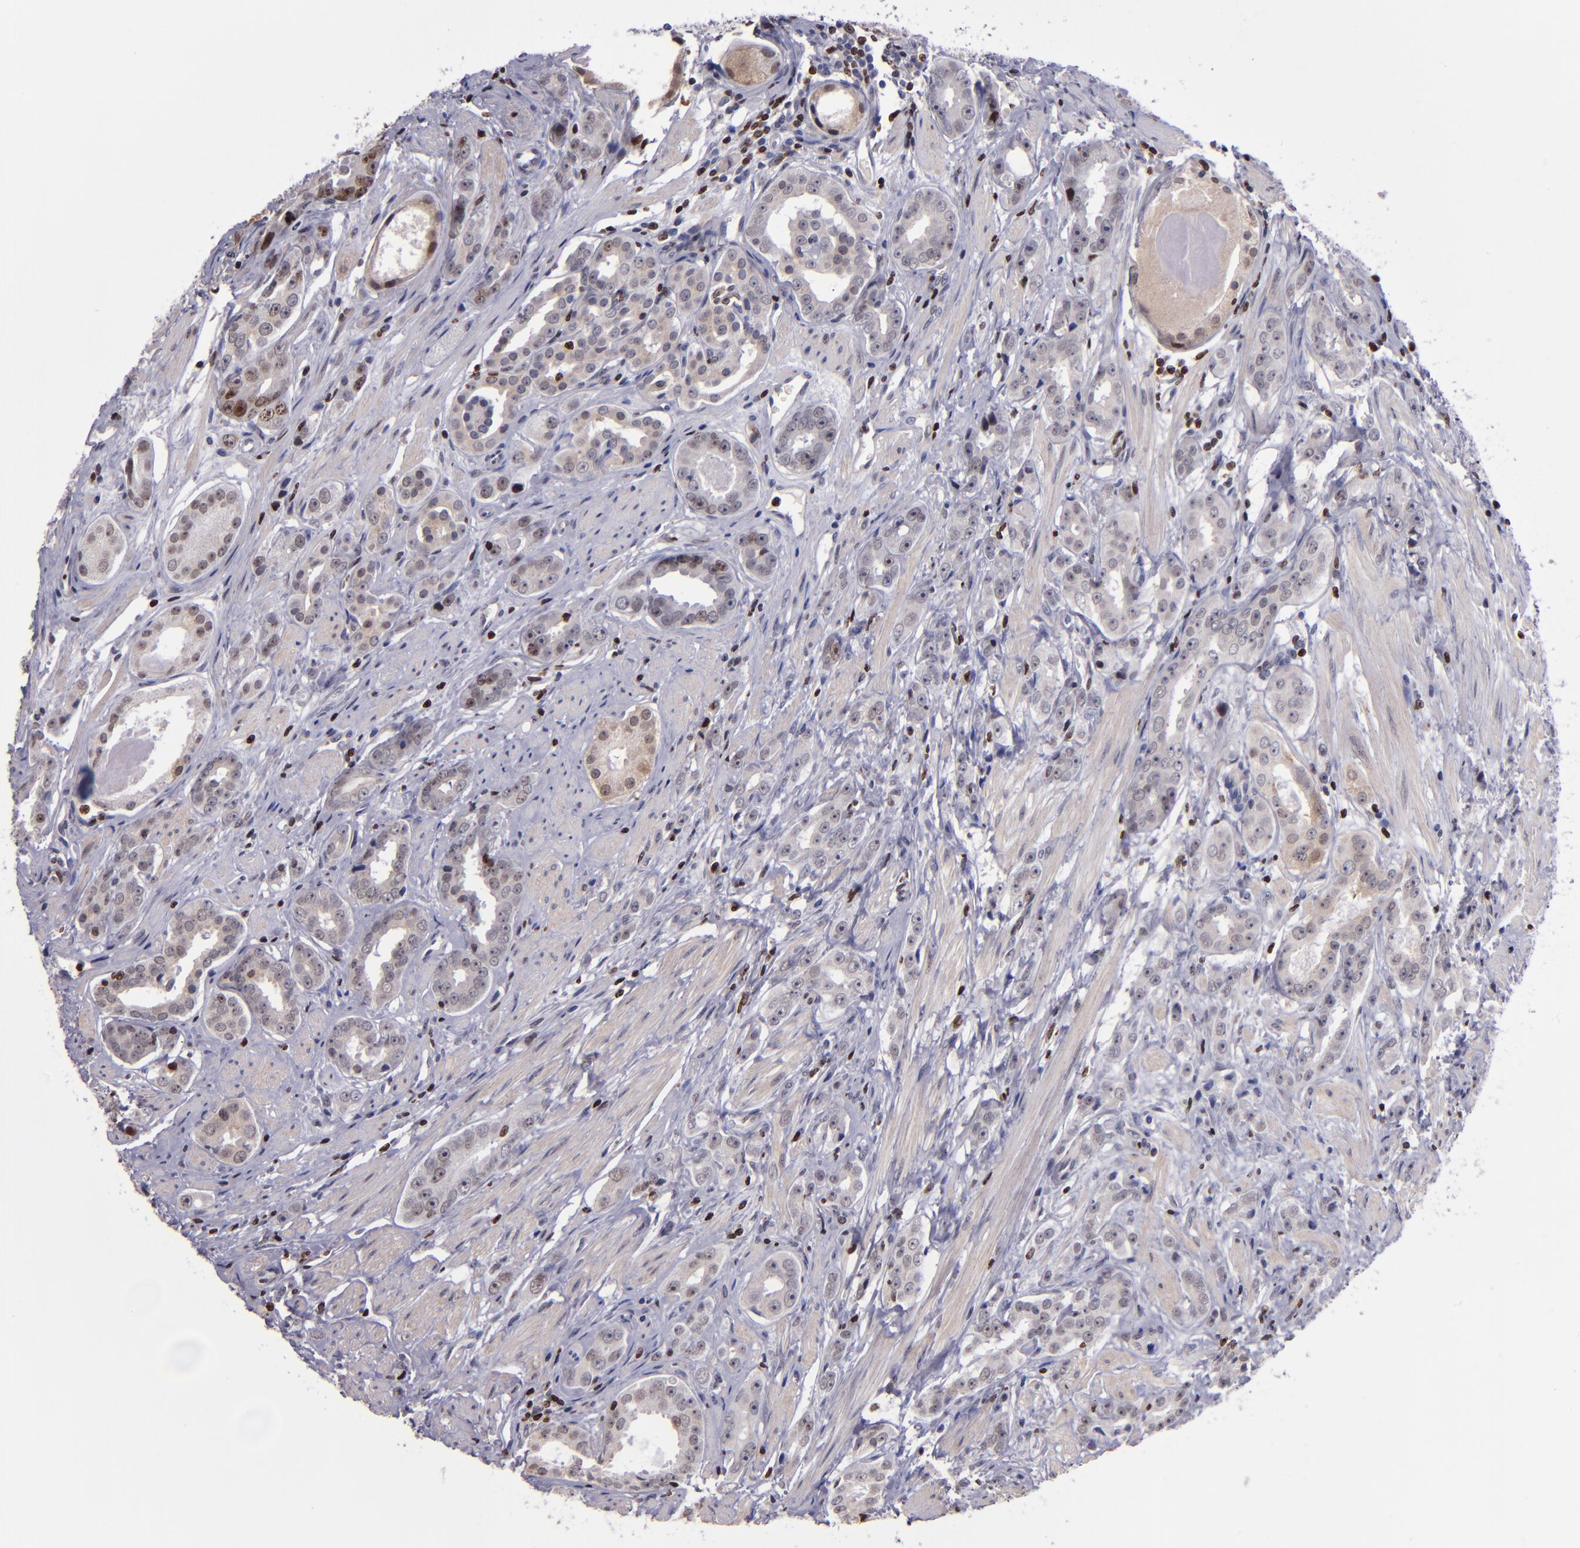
{"staining": {"intensity": "negative", "quantity": "none", "location": "none"}, "tissue": "prostate cancer", "cell_type": "Tumor cells", "image_type": "cancer", "snomed": [{"axis": "morphology", "description": "Adenocarcinoma, Medium grade"}, {"axis": "topography", "description": "Prostate"}], "caption": "This is a image of immunohistochemistry (IHC) staining of prostate cancer, which shows no staining in tumor cells.", "gene": "CDKL5", "patient": {"sex": "male", "age": 53}}